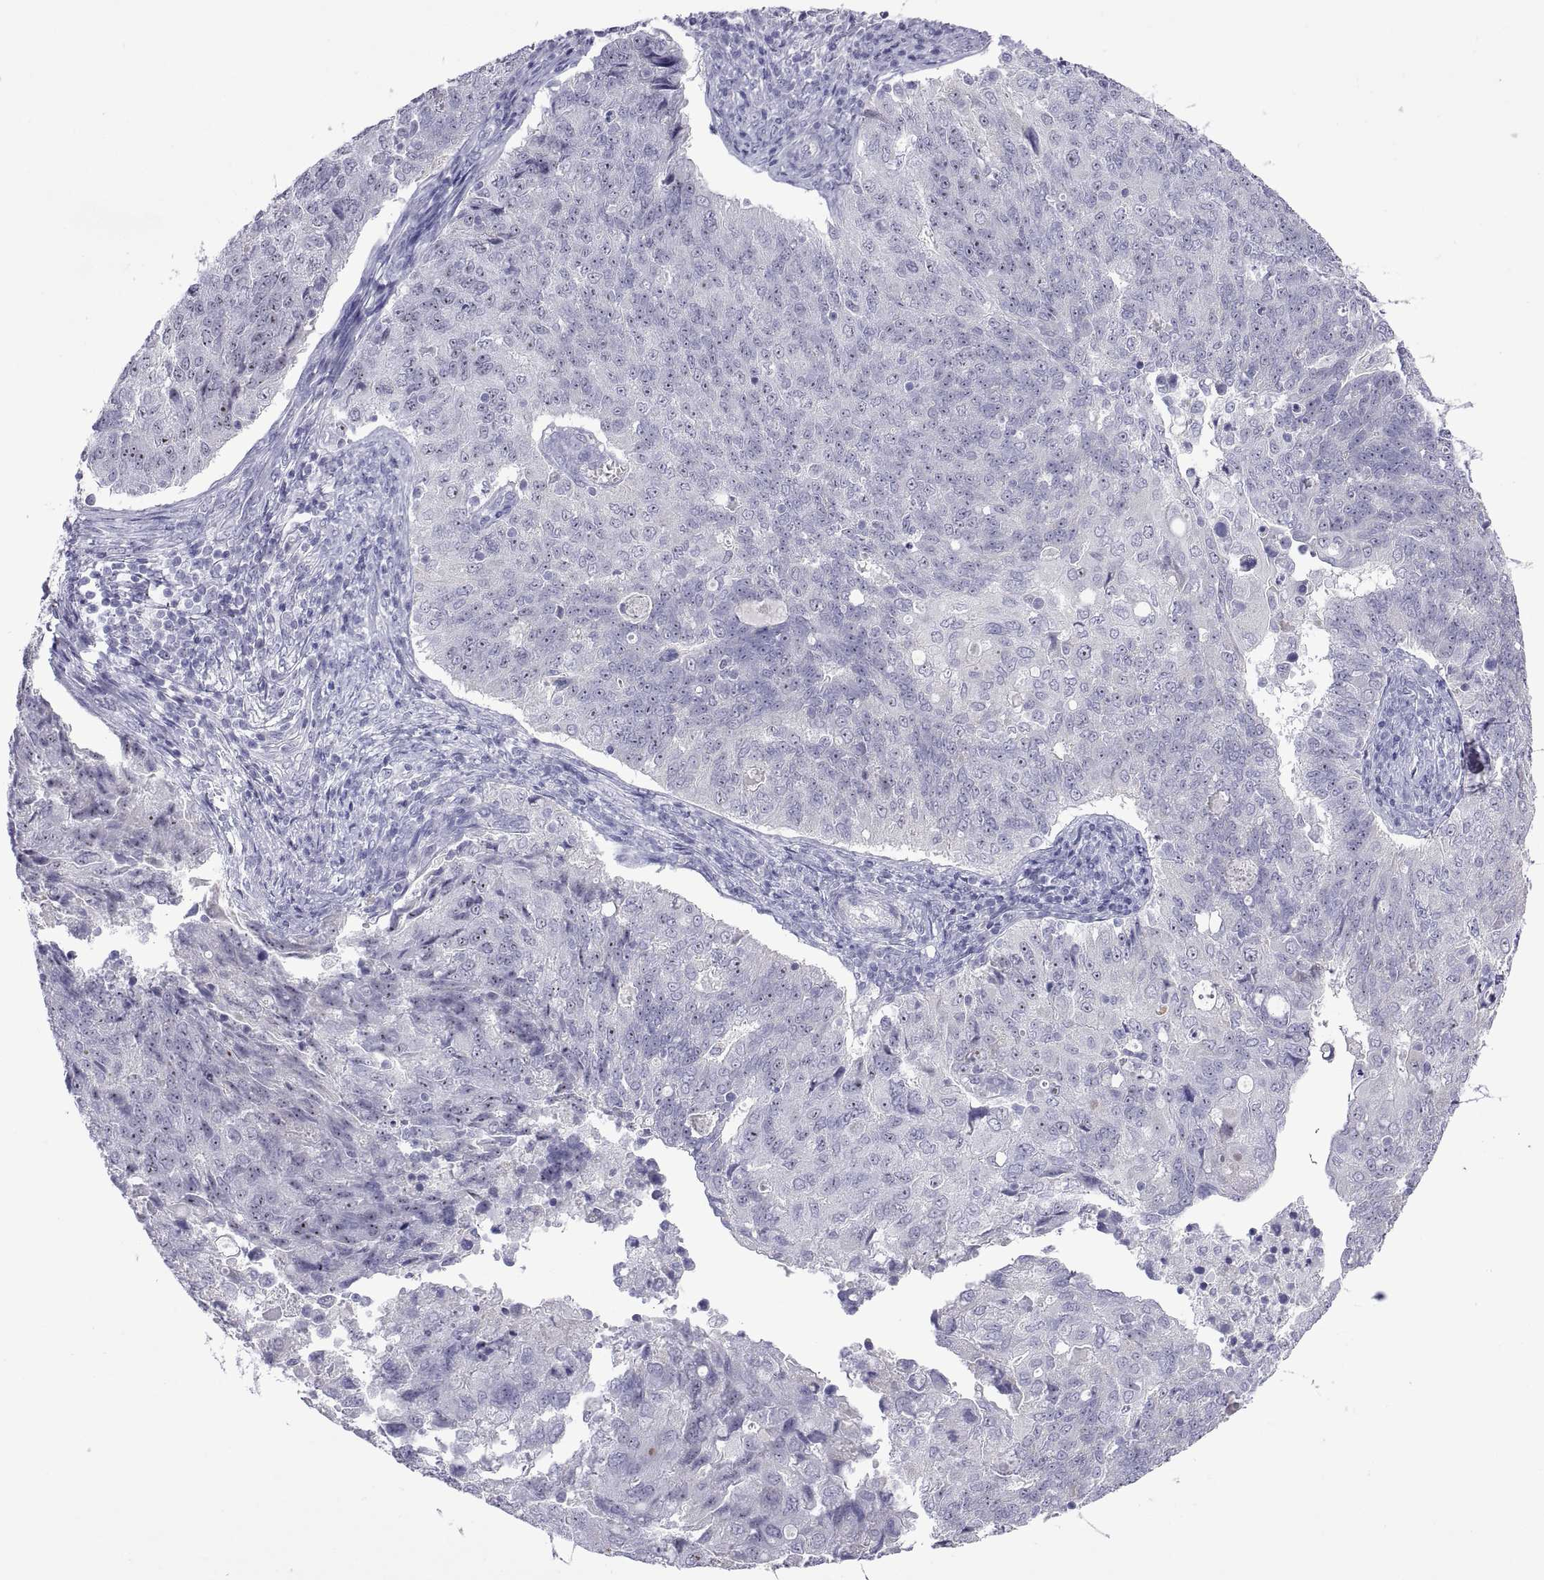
{"staining": {"intensity": "negative", "quantity": "none", "location": "none"}, "tissue": "endometrial cancer", "cell_type": "Tumor cells", "image_type": "cancer", "snomed": [{"axis": "morphology", "description": "Adenocarcinoma, NOS"}, {"axis": "topography", "description": "Endometrium"}], "caption": "The photomicrograph demonstrates no significant expression in tumor cells of adenocarcinoma (endometrial).", "gene": "VSX2", "patient": {"sex": "female", "age": 43}}